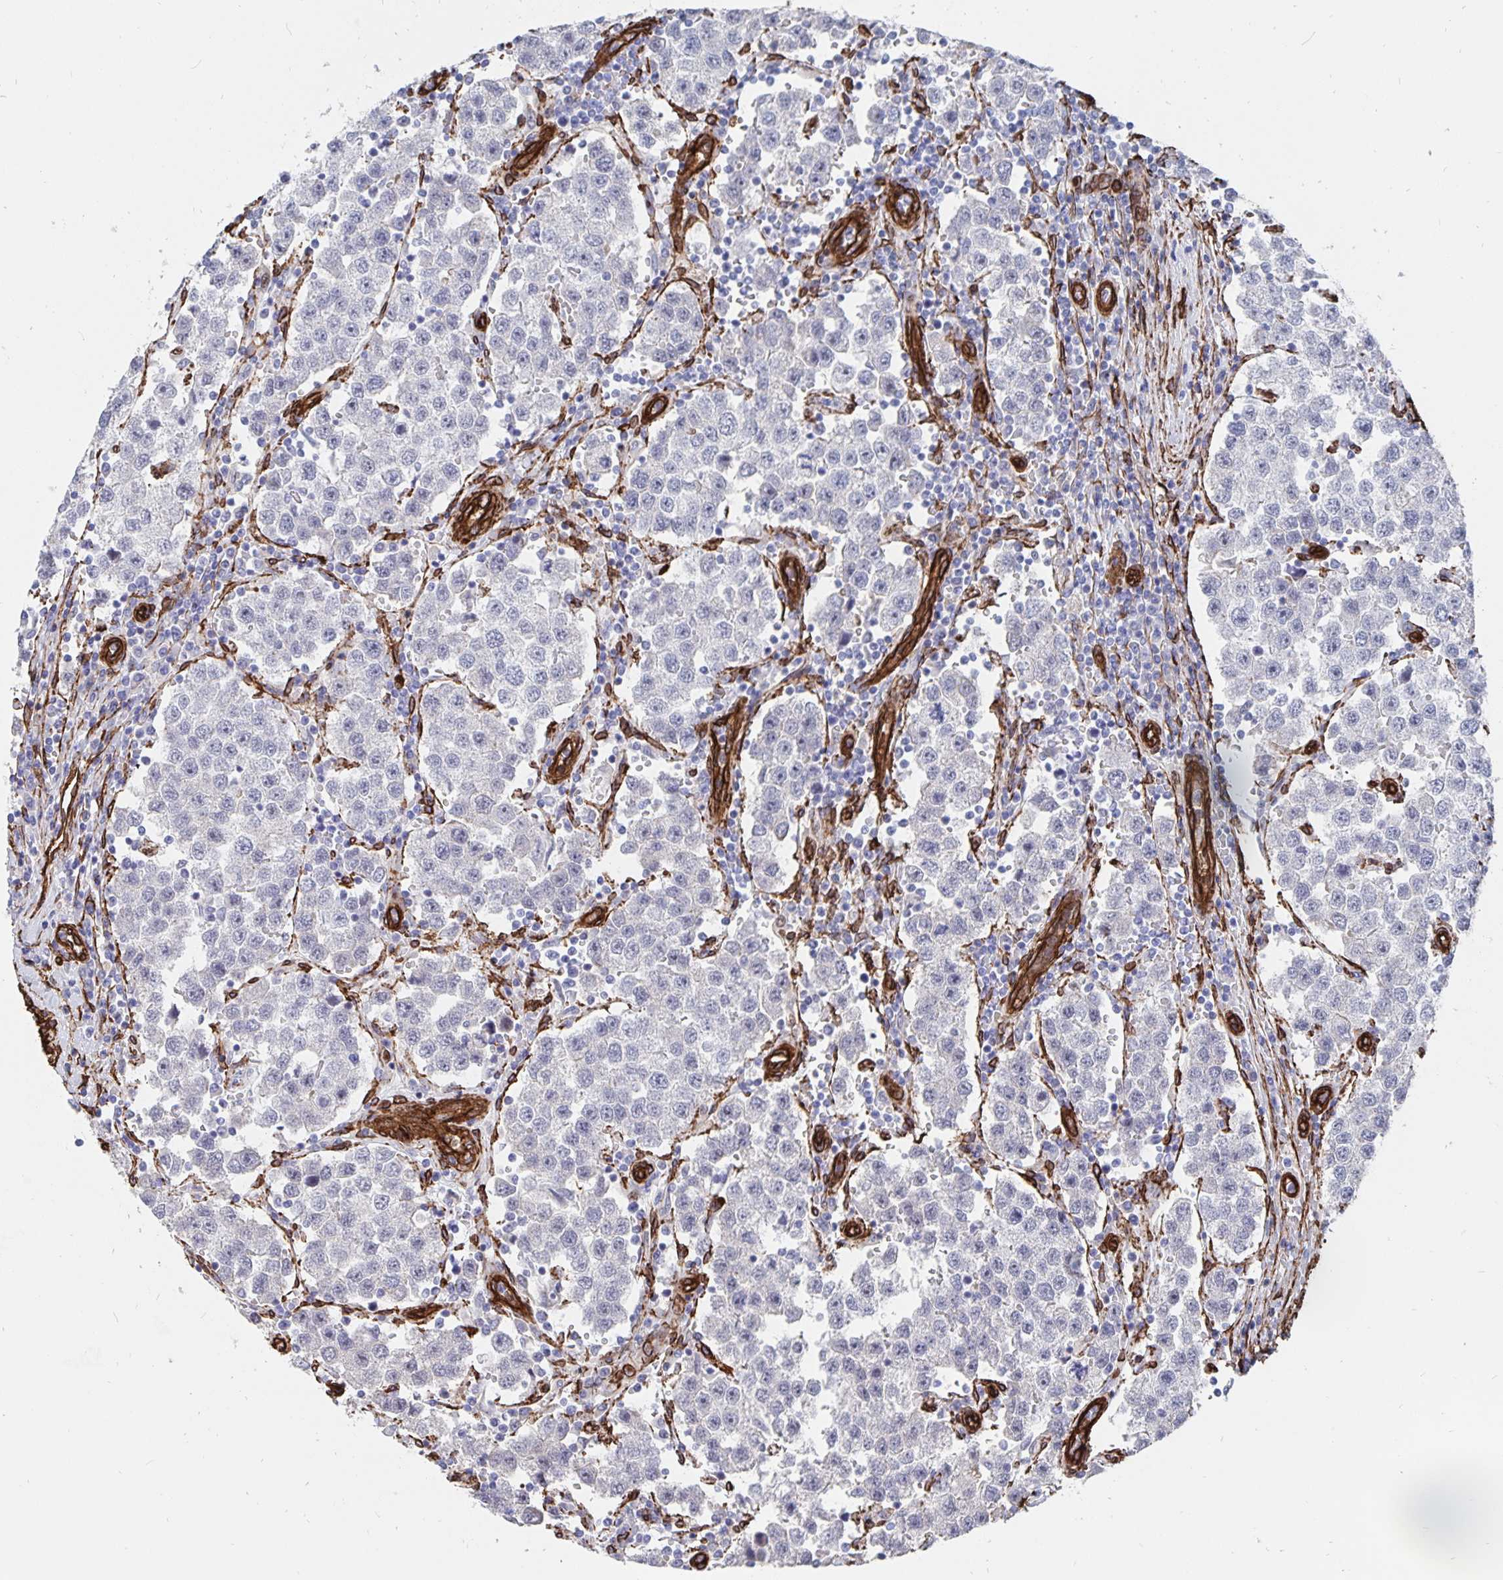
{"staining": {"intensity": "negative", "quantity": "none", "location": "none"}, "tissue": "testis cancer", "cell_type": "Tumor cells", "image_type": "cancer", "snomed": [{"axis": "morphology", "description": "Seminoma, NOS"}, {"axis": "topography", "description": "Testis"}], "caption": "DAB (3,3'-diaminobenzidine) immunohistochemical staining of testis cancer (seminoma) displays no significant positivity in tumor cells.", "gene": "DCHS2", "patient": {"sex": "male", "age": 37}}